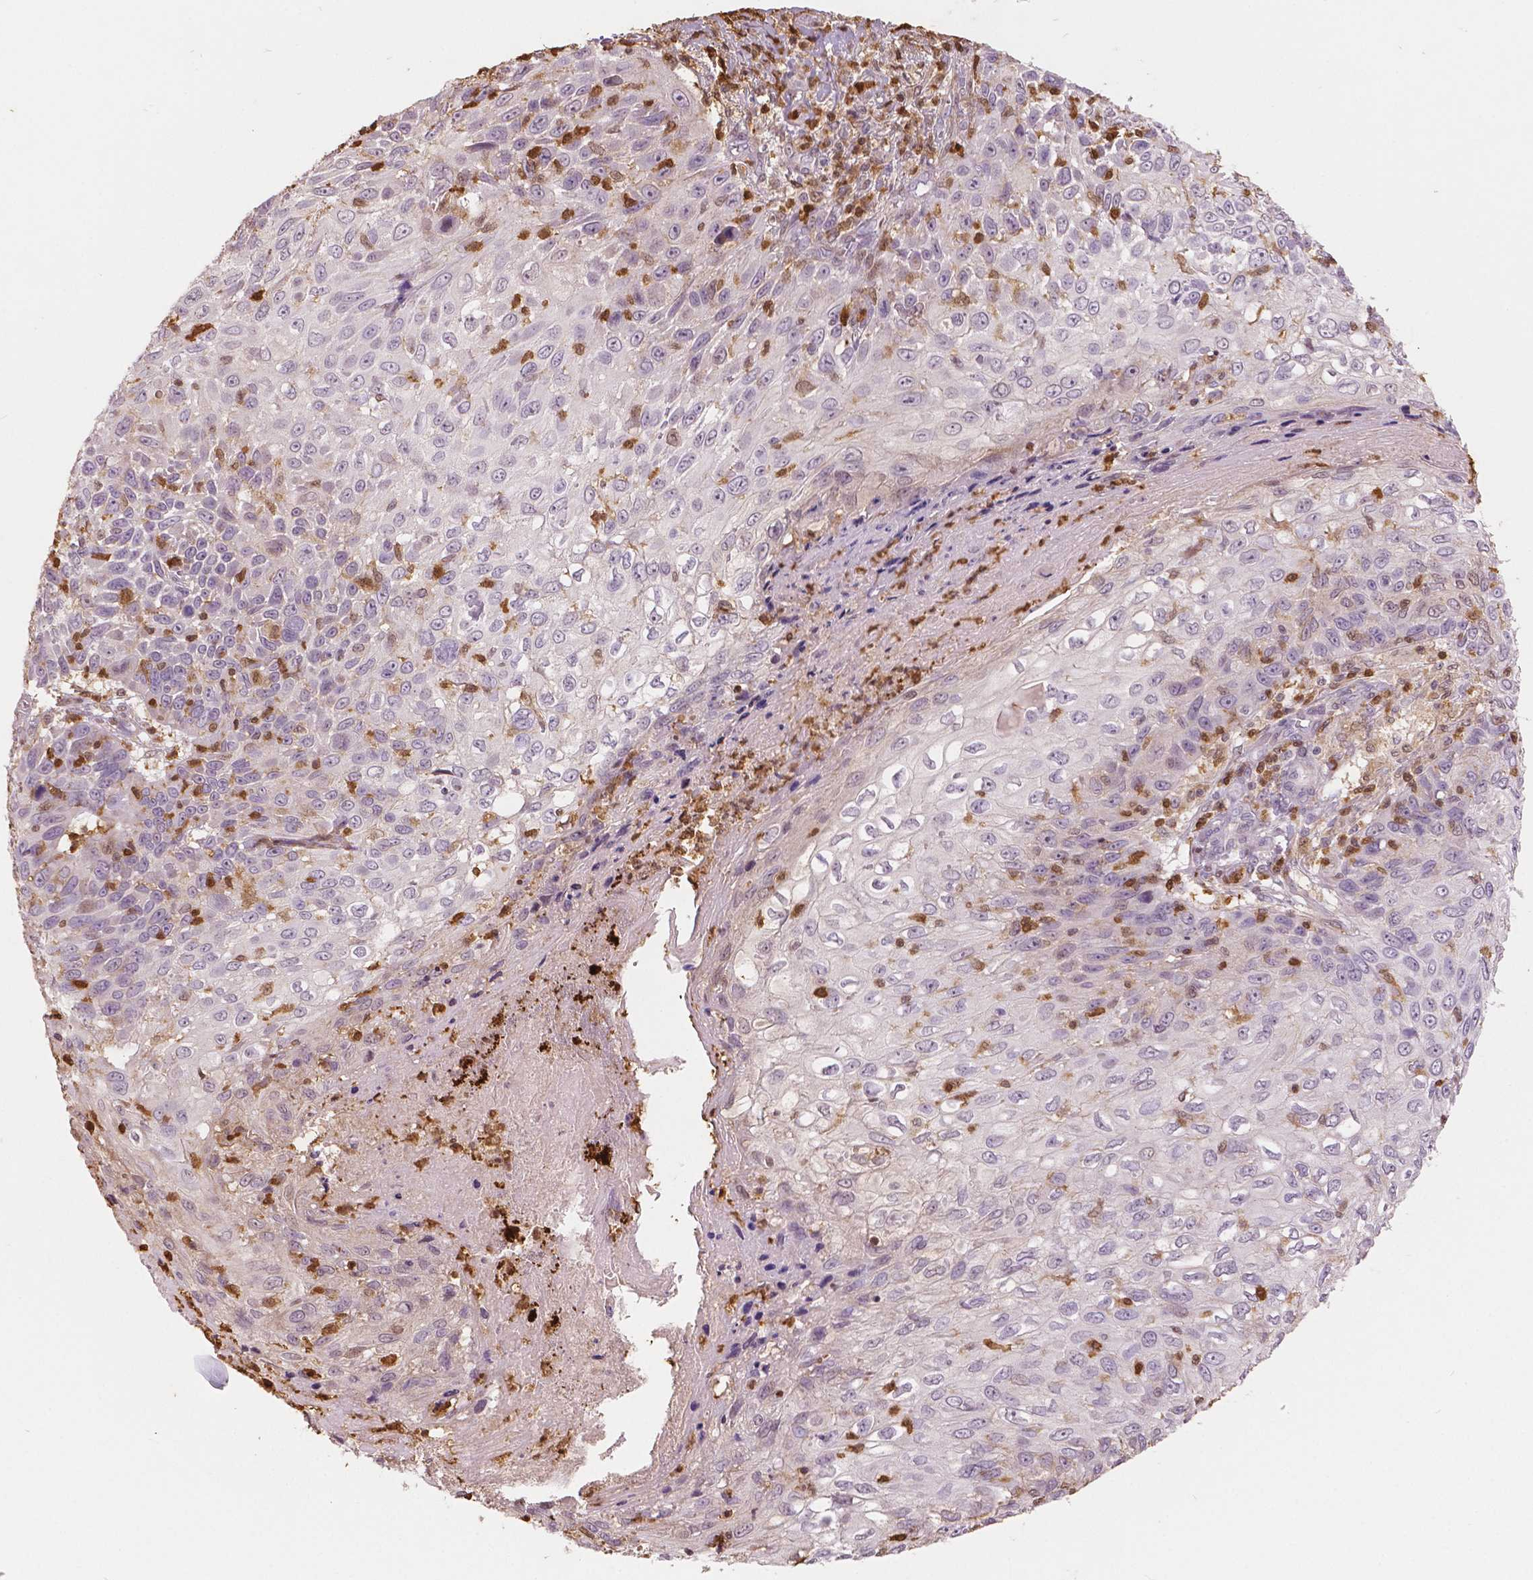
{"staining": {"intensity": "negative", "quantity": "none", "location": "none"}, "tissue": "skin cancer", "cell_type": "Tumor cells", "image_type": "cancer", "snomed": [{"axis": "morphology", "description": "Squamous cell carcinoma, NOS"}, {"axis": "topography", "description": "Skin"}], "caption": "Skin cancer stained for a protein using IHC reveals no expression tumor cells.", "gene": "S100A4", "patient": {"sex": "male", "age": 92}}